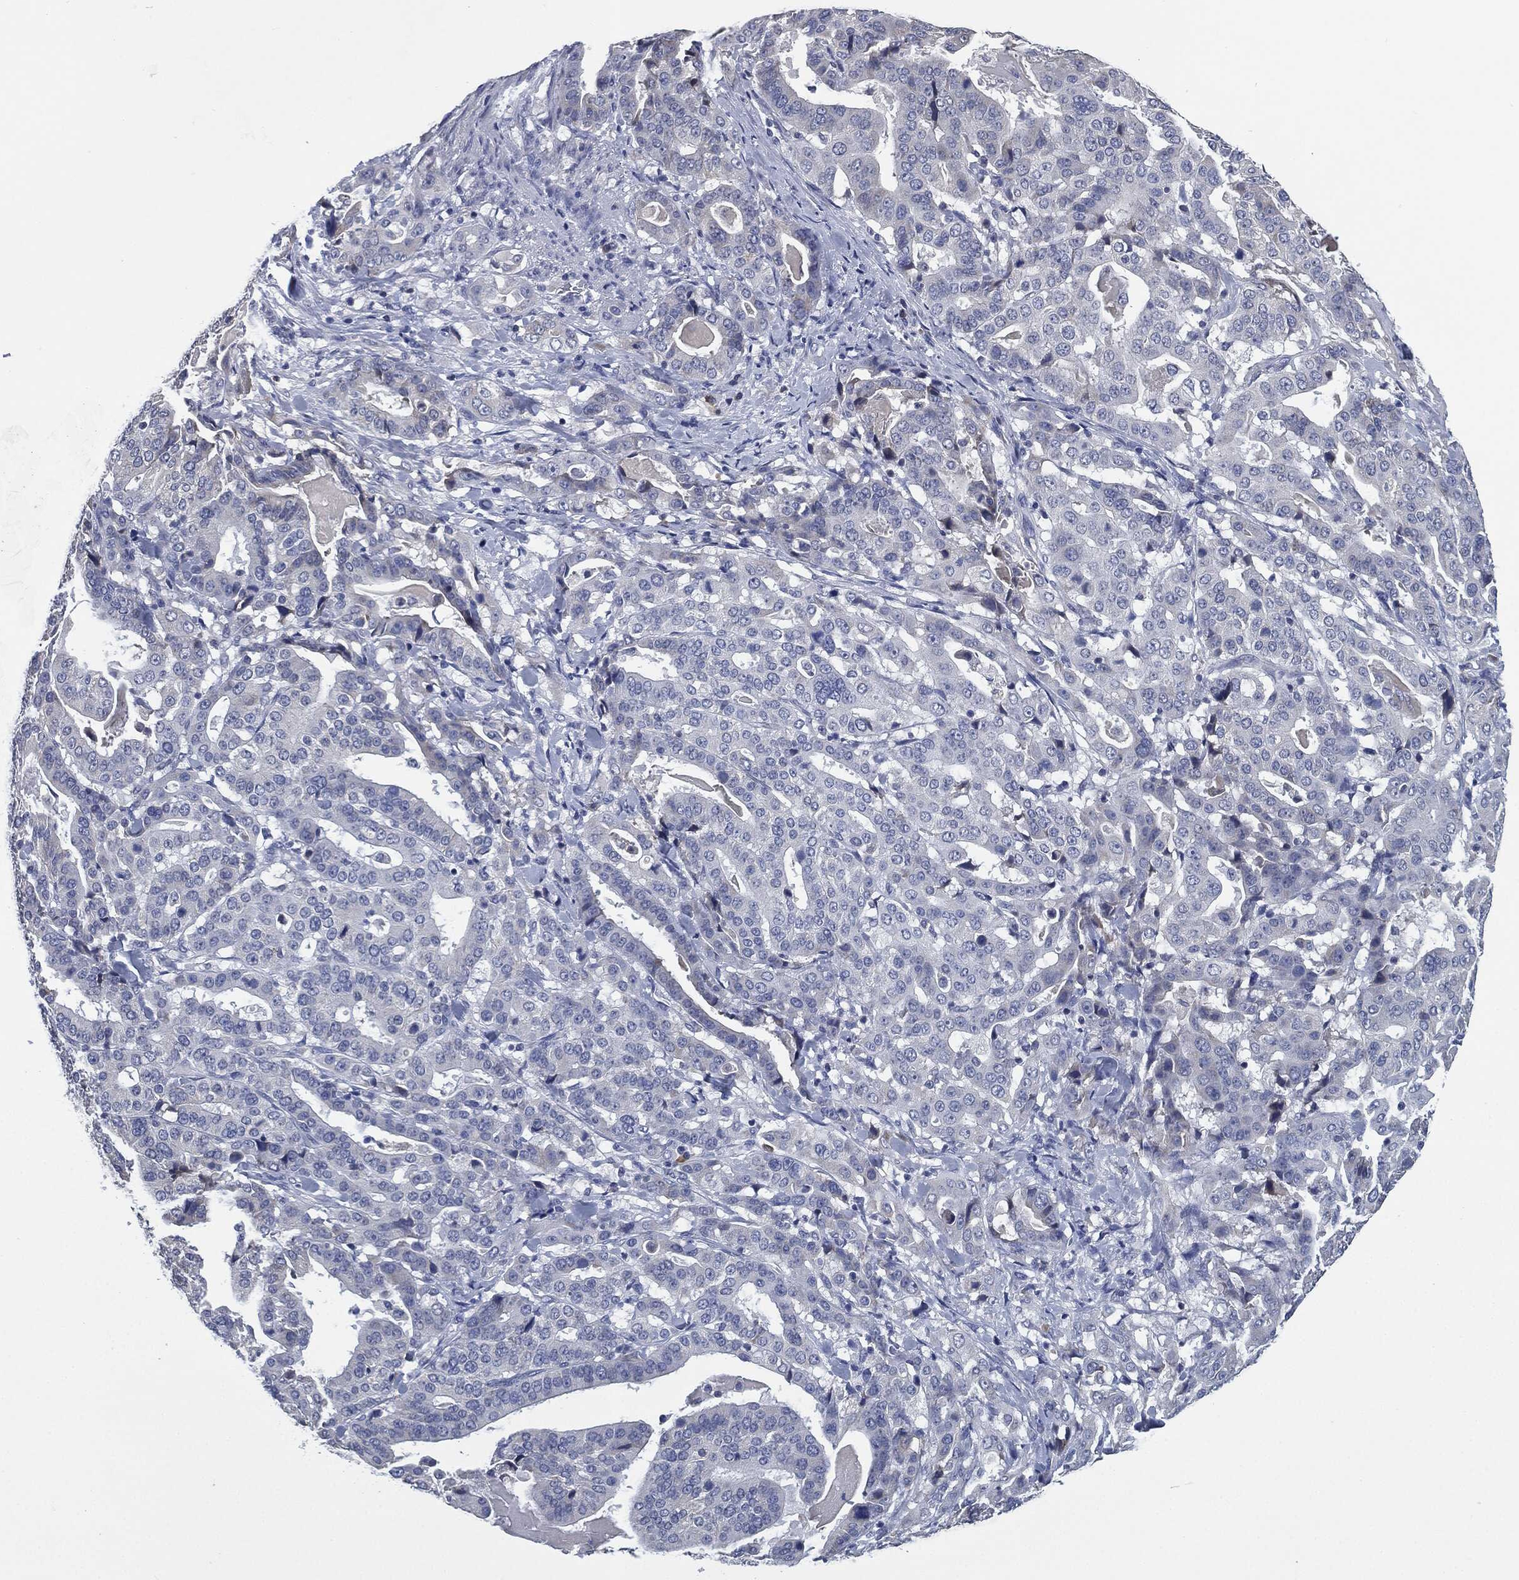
{"staining": {"intensity": "negative", "quantity": "none", "location": "none"}, "tissue": "stomach cancer", "cell_type": "Tumor cells", "image_type": "cancer", "snomed": [{"axis": "morphology", "description": "Adenocarcinoma, NOS"}, {"axis": "topography", "description": "Stomach"}], "caption": "There is no significant staining in tumor cells of stomach cancer (adenocarcinoma).", "gene": "IL2RG", "patient": {"sex": "male", "age": 48}}